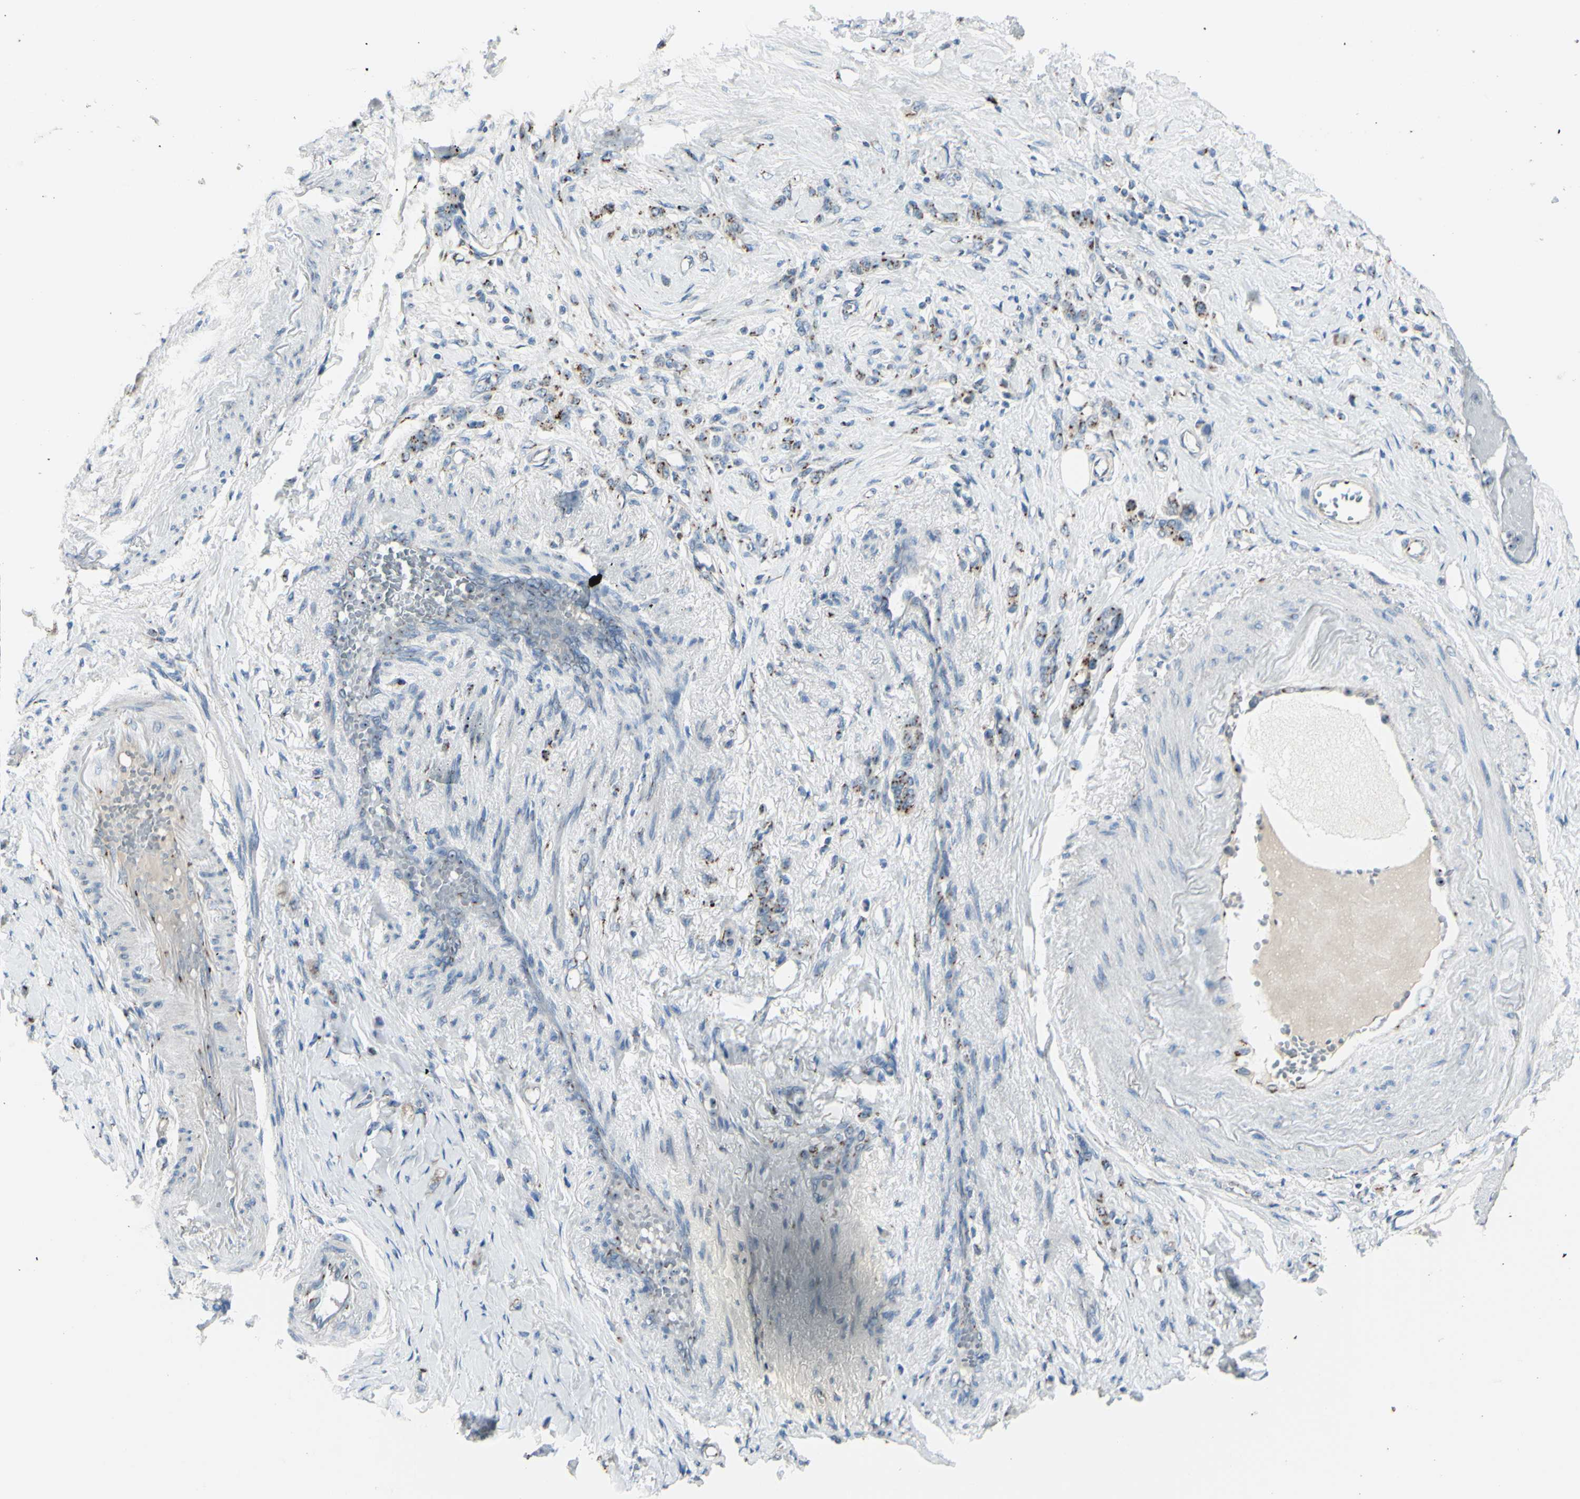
{"staining": {"intensity": "moderate", "quantity": "25%-75%", "location": "cytoplasmic/membranous"}, "tissue": "stomach cancer", "cell_type": "Tumor cells", "image_type": "cancer", "snomed": [{"axis": "morphology", "description": "Adenocarcinoma, NOS"}, {"axis": "topography", "description": "Stomach"}], "caption": "Protein staining of stomach cancer tissue demonstrates moderate cytoplasmic/membranous positivity in approximately 25%-75% of tumor cells. Immunohistochemistry (ihc) stains the protein in brown and the nuclei are stained blue.", "gene": "B4GALT1", "patient": {"sex": "male", "age": 82}}